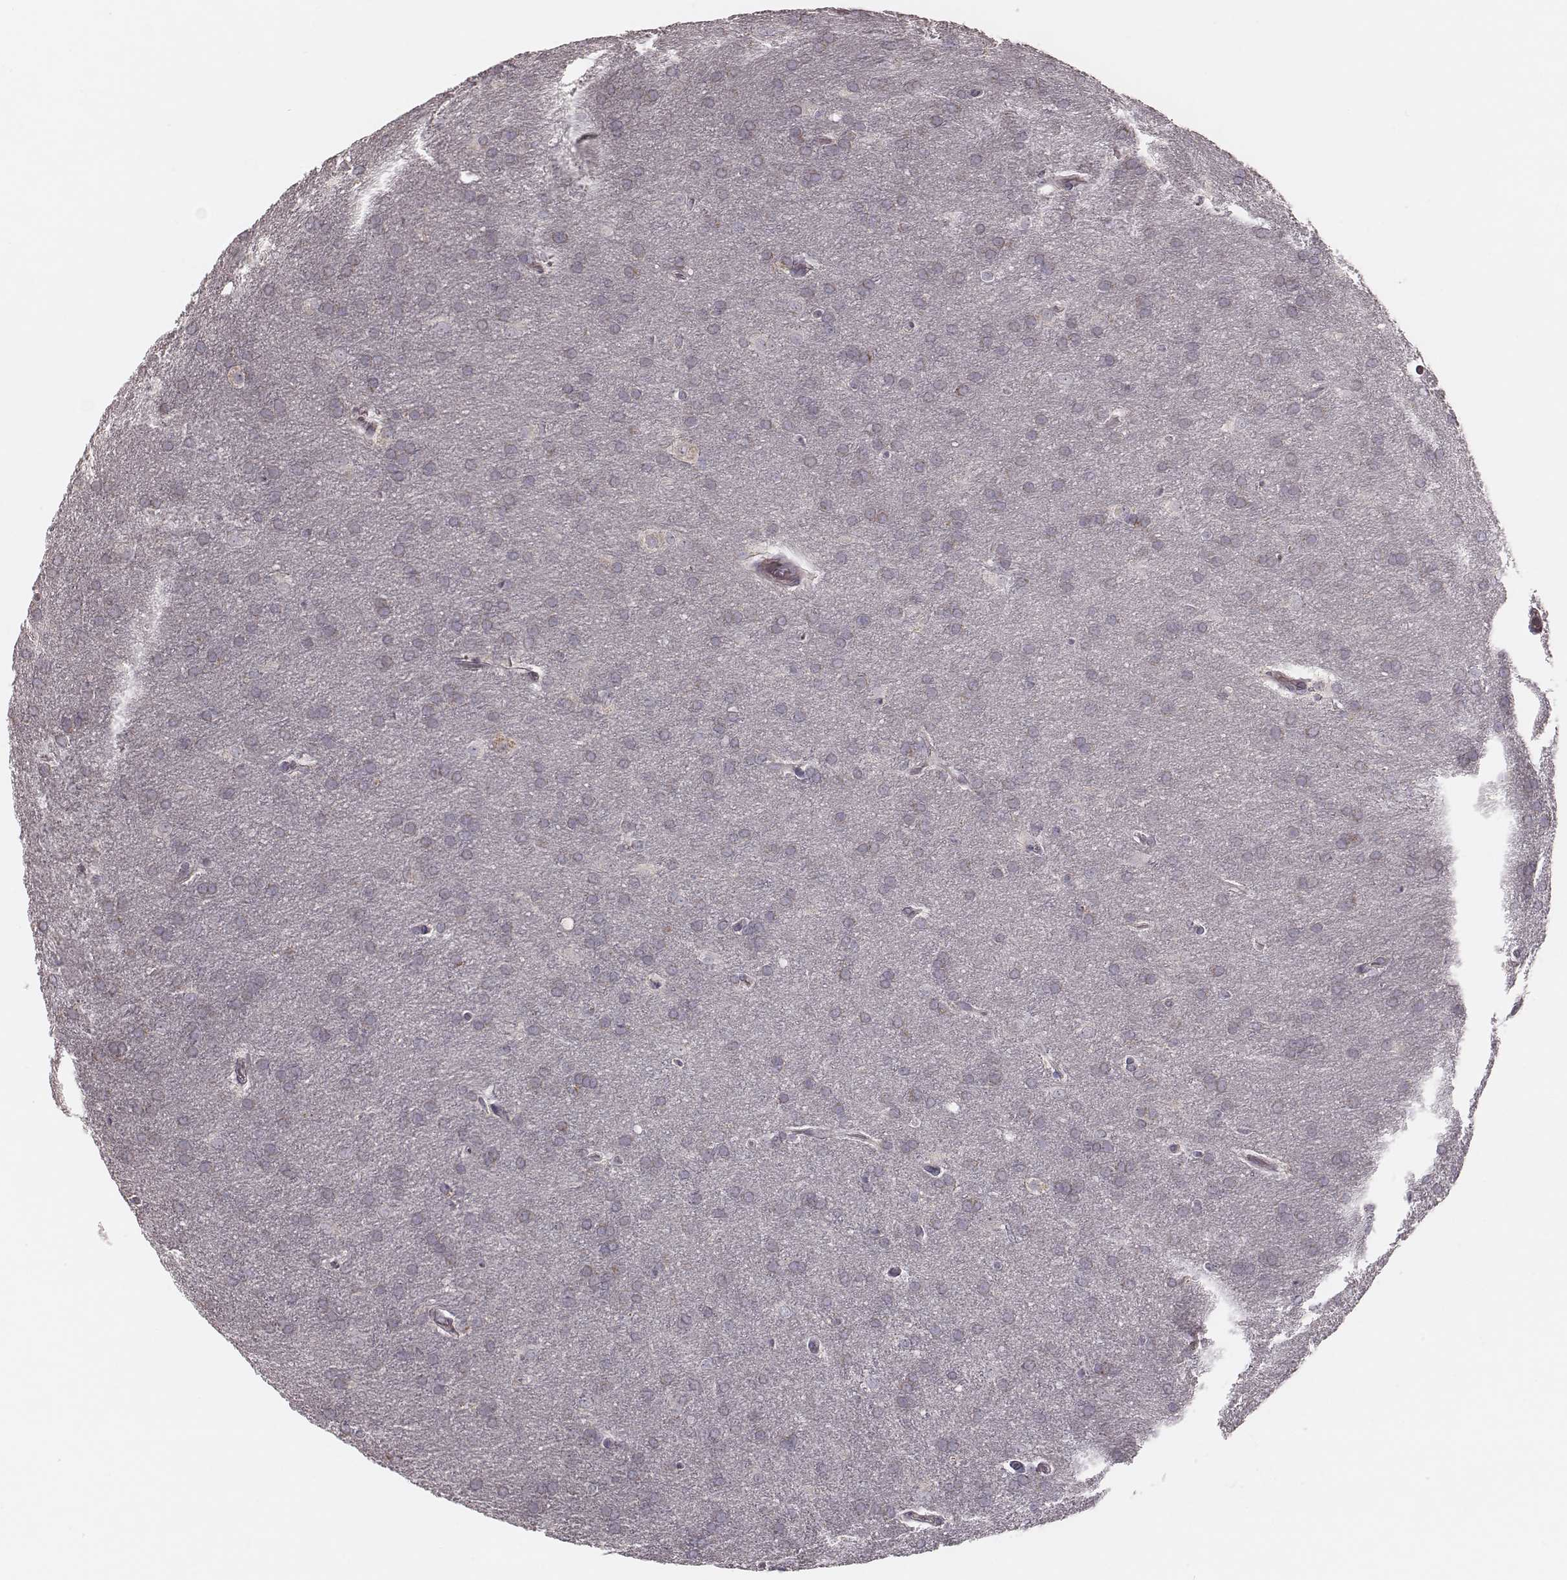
{"staining": {"intensity": "weak", "quantity": "<25%", "location": "cytoplasmic/membranous"}, "tissue": "glioma", "cell_type": "Tumor cells", "image_type": "cancer", "snomed": [{"axis": "morphology", "description": "Glioma, malignant, Low grade"}, {"axis": "topography", "description": "Brain"}], "caption": "This is an immunohistochemistry (IHC) photomicrograph of malignant glioma (low-grade). There is no positivity in tumor cells.", "gene": "MRPS27", "patient": {"sex": "female", "age": 32}}